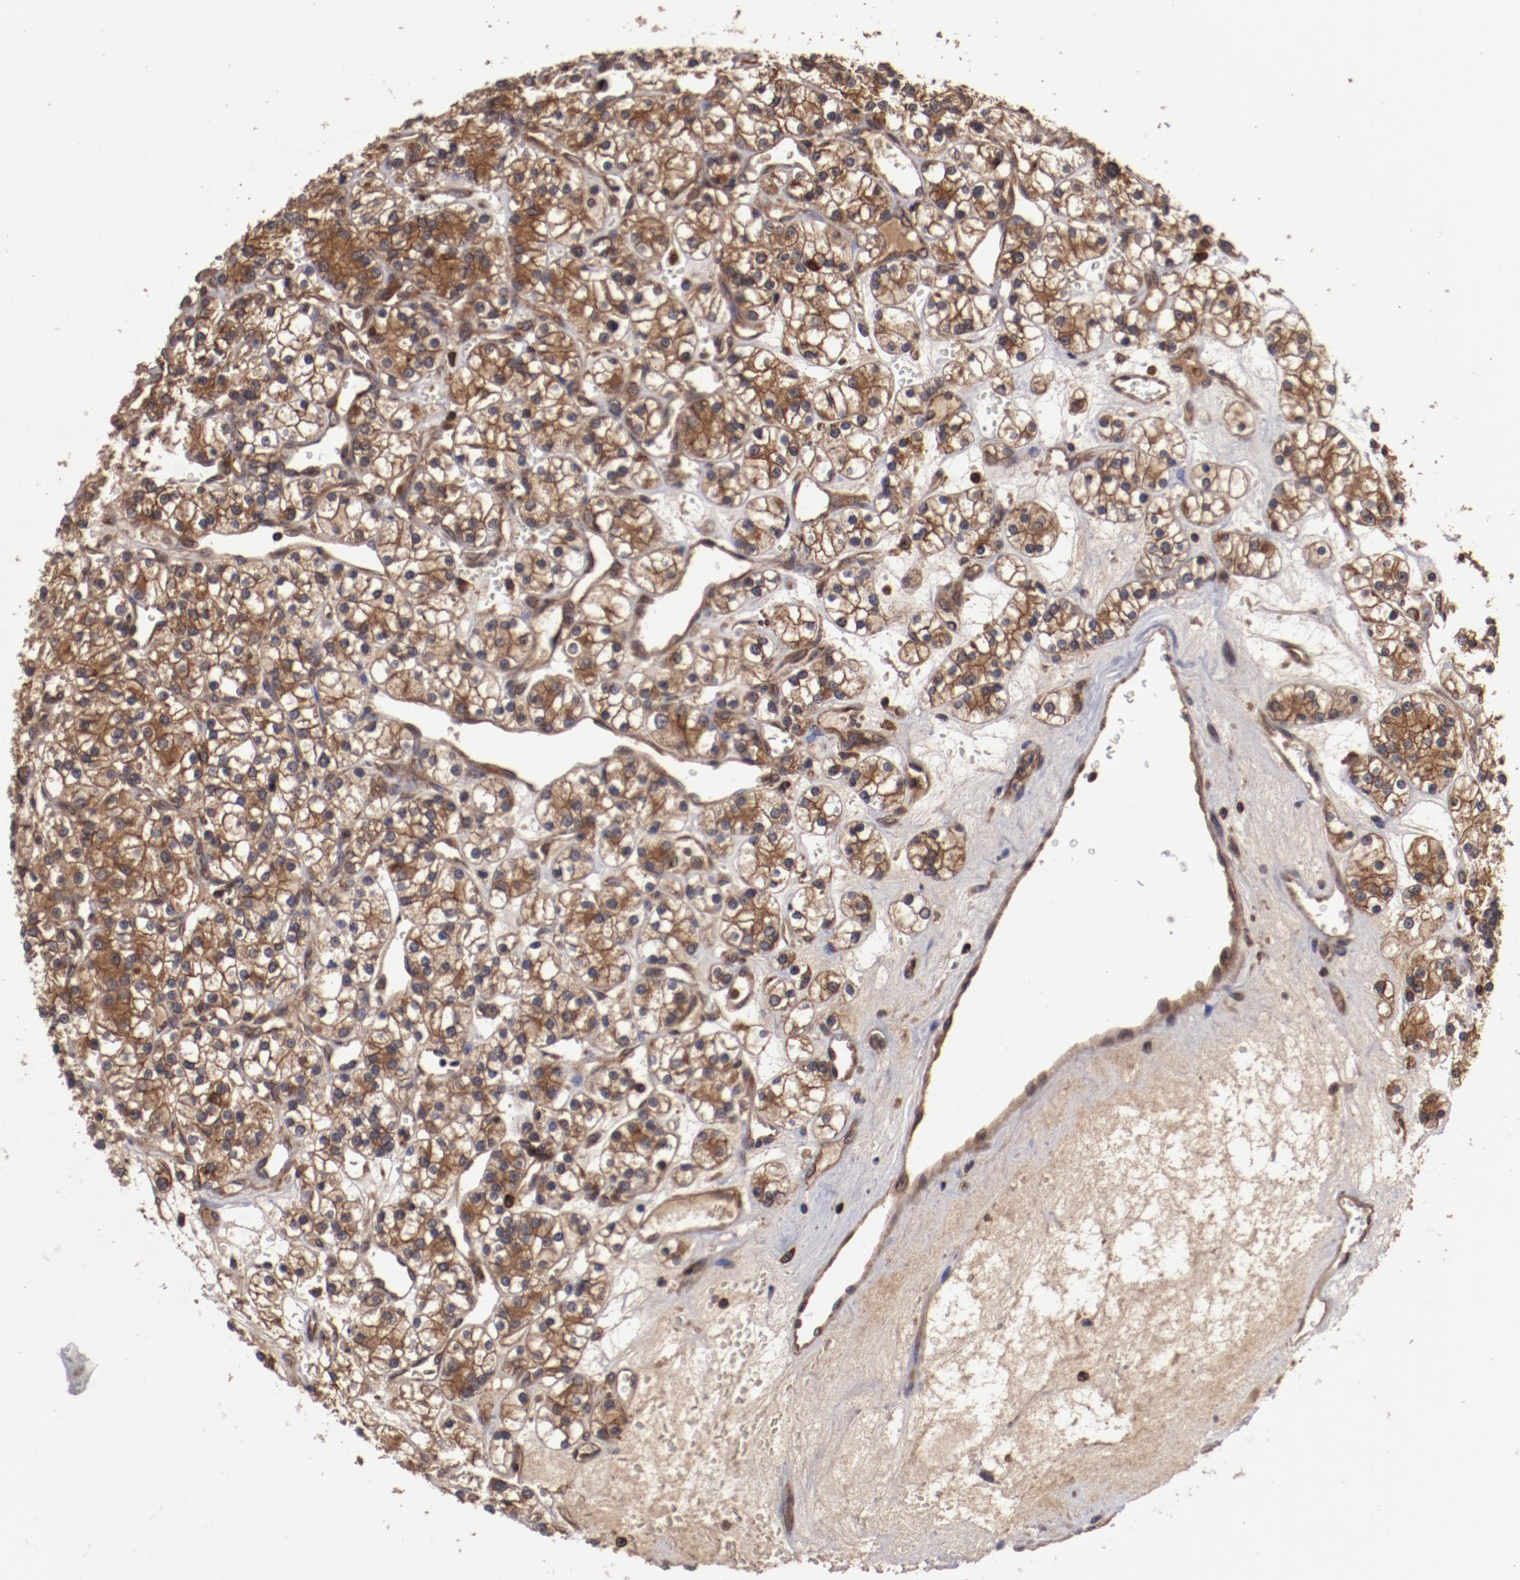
{"staining": {"intensity": "moderate", "quantity": ">75%", "location": "cytoplasmic/membranous"}, "tissue": "renal cancer", "cell_type": "Tumor cells", "image_type": "cancer", "snomed": [{"axis": "morphology", "description": "Adenocarcinoma, NOS"}, {"axis": "topography", "description": "Kidney"}], "caption": "A brown stain highlights moderate cytoplasmic/membranous expression of a protein in human renal cancer (adenocarcinoma) tumor cells. (Brightfield microscopy of DAB IHC at high magnification).", "gene": "RPS6KA6", "patient": {"sex": "female", "age": 62}}